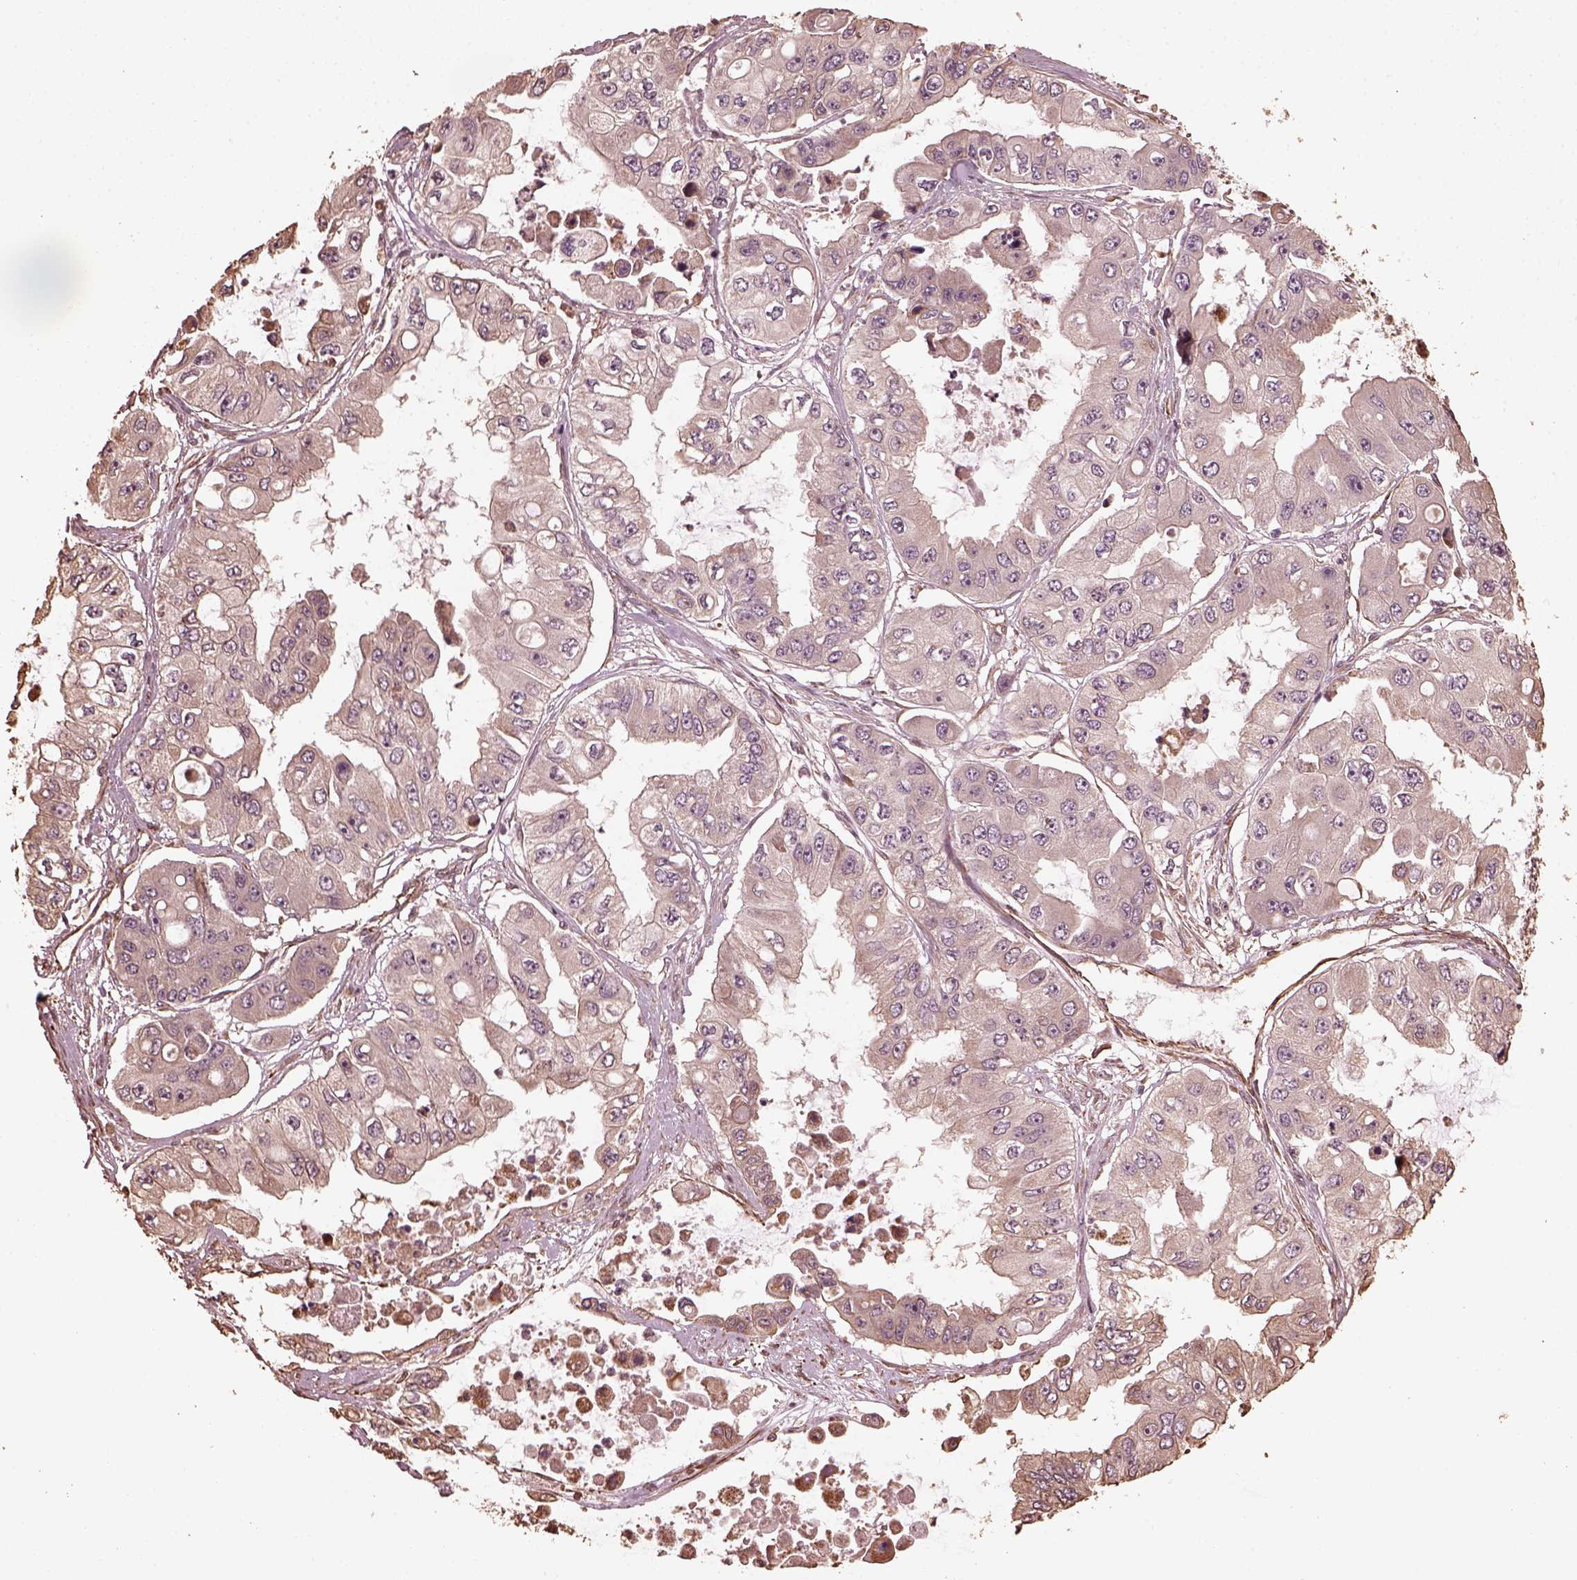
{"staining": {"intensity": "weak", "quantity": "<25%", "location": "cytoplasmic/membranous"}, "tissue": "ovarian cancer", "cell_type": "Tumor cells", "image_type": "cancer", "snomed": [{"axis": "morphology", "description": "Cystadenocarcinoma, serous, NOS"}, {"axis": "topography", "description": "Ovary"}], "caption": "This photomicrograph is of ovarian cancer (serous cystadenocarcinoma) stained with IHC to label a protein in brown with the nuclei are counter-stained blue. There is no staining in tumor cells. The staining was performed using DAB (3,3'-diaminobenzidine) to visualize the protein expression in brown, while the nuclei were stained in blue with hematoxylin (Magnification: 20x).", "gene": "GTPBP1", "patient": {"sex": "female", "age": 56}}